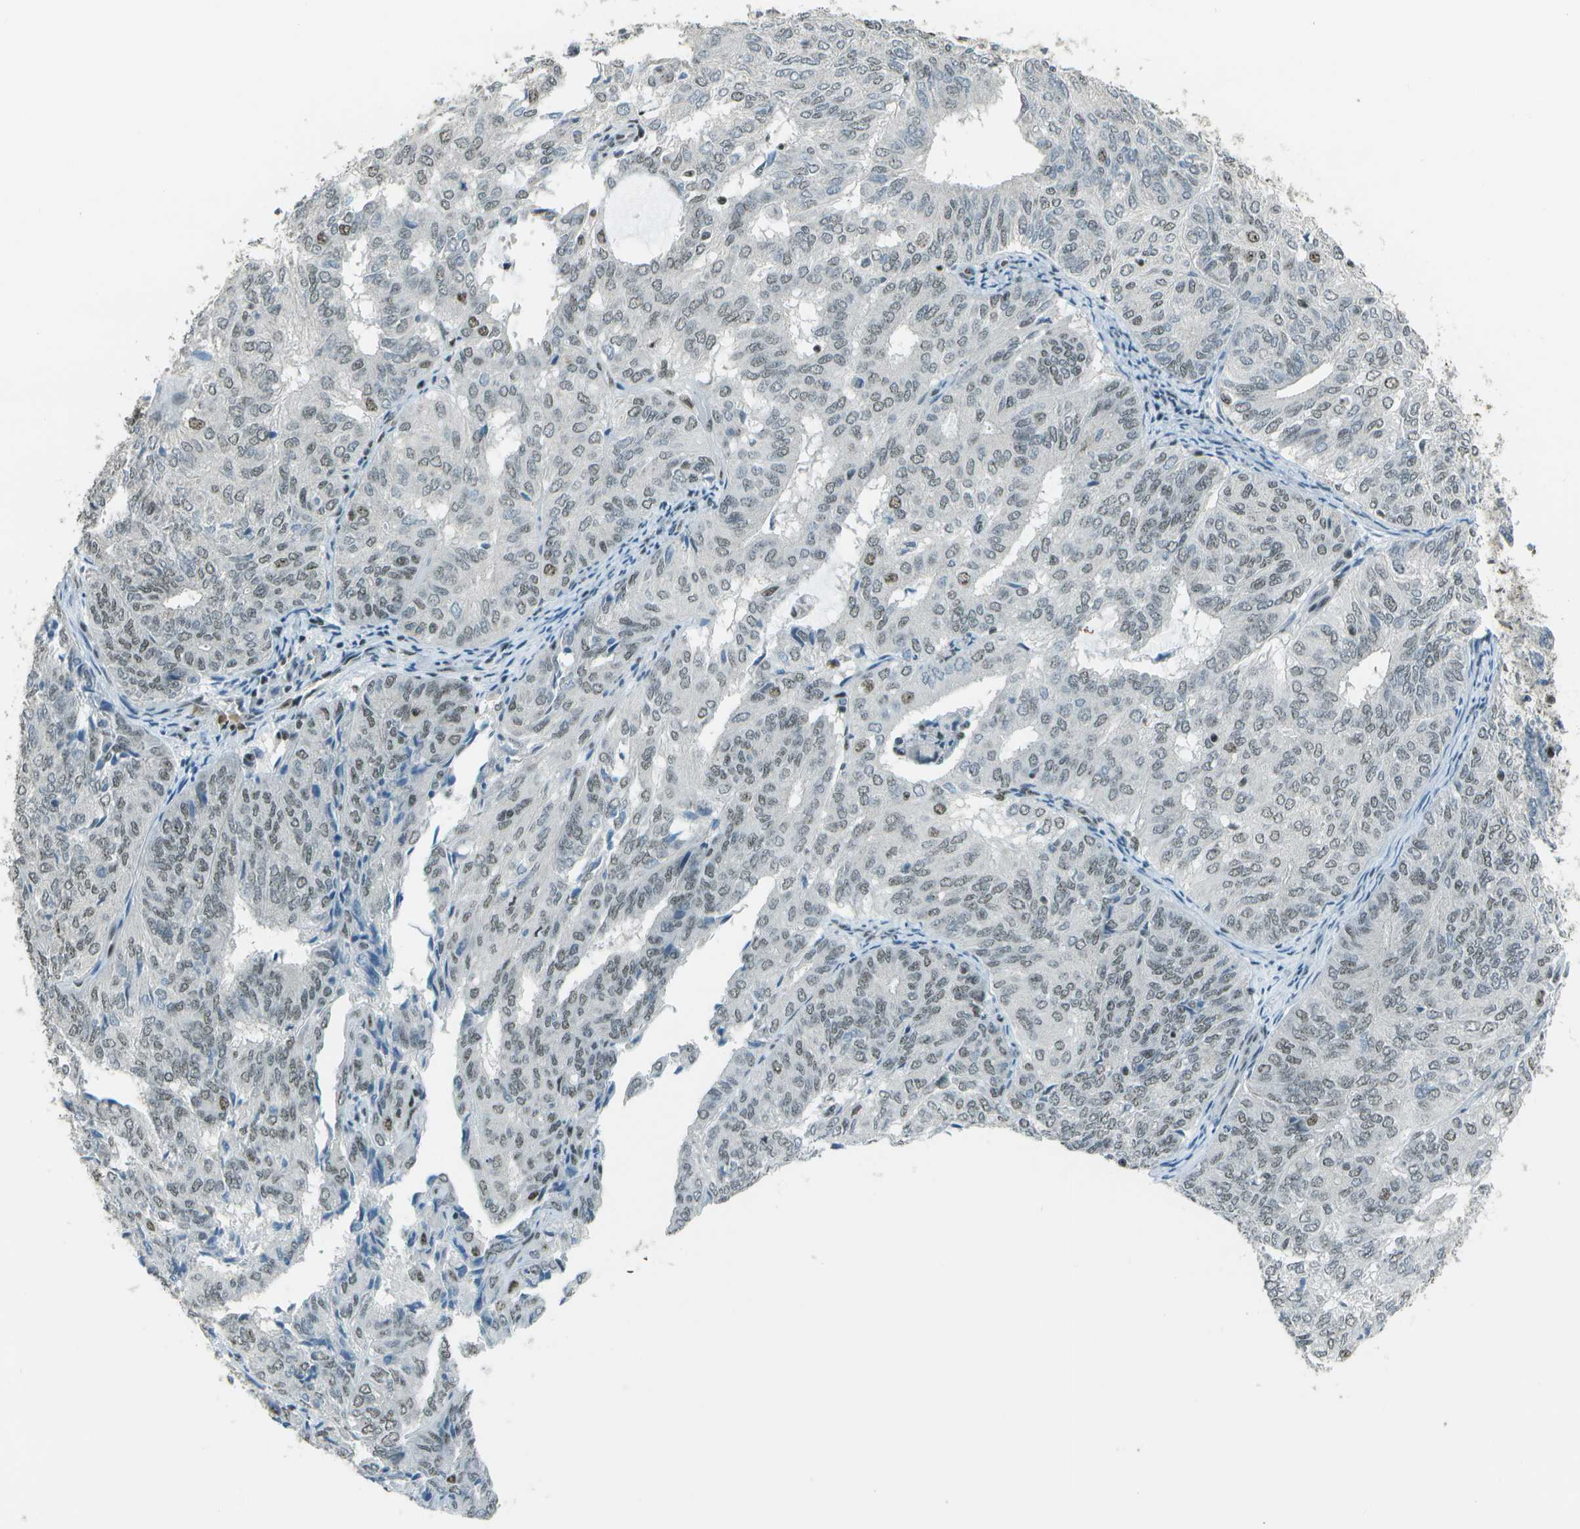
{"staining": {"intensity": "weak", "quantity": "25%-75%", "location": "nuclear"}, "tissue": "endometrial cancer", "cell_type": "Tumor cells", "image_type": "cancer", "snomed": [{"axis": "morphology", "description": "Adenocarcinoma, NOS"}, {"axis": "topography", "description": "Uterus"}], "caption": "A brown stain shows weak nuclear positivity of a protein in endometrial cancer tumor cells.", "gene": "DEPDC1", "patient": {"sex": "female", "age": 60}}